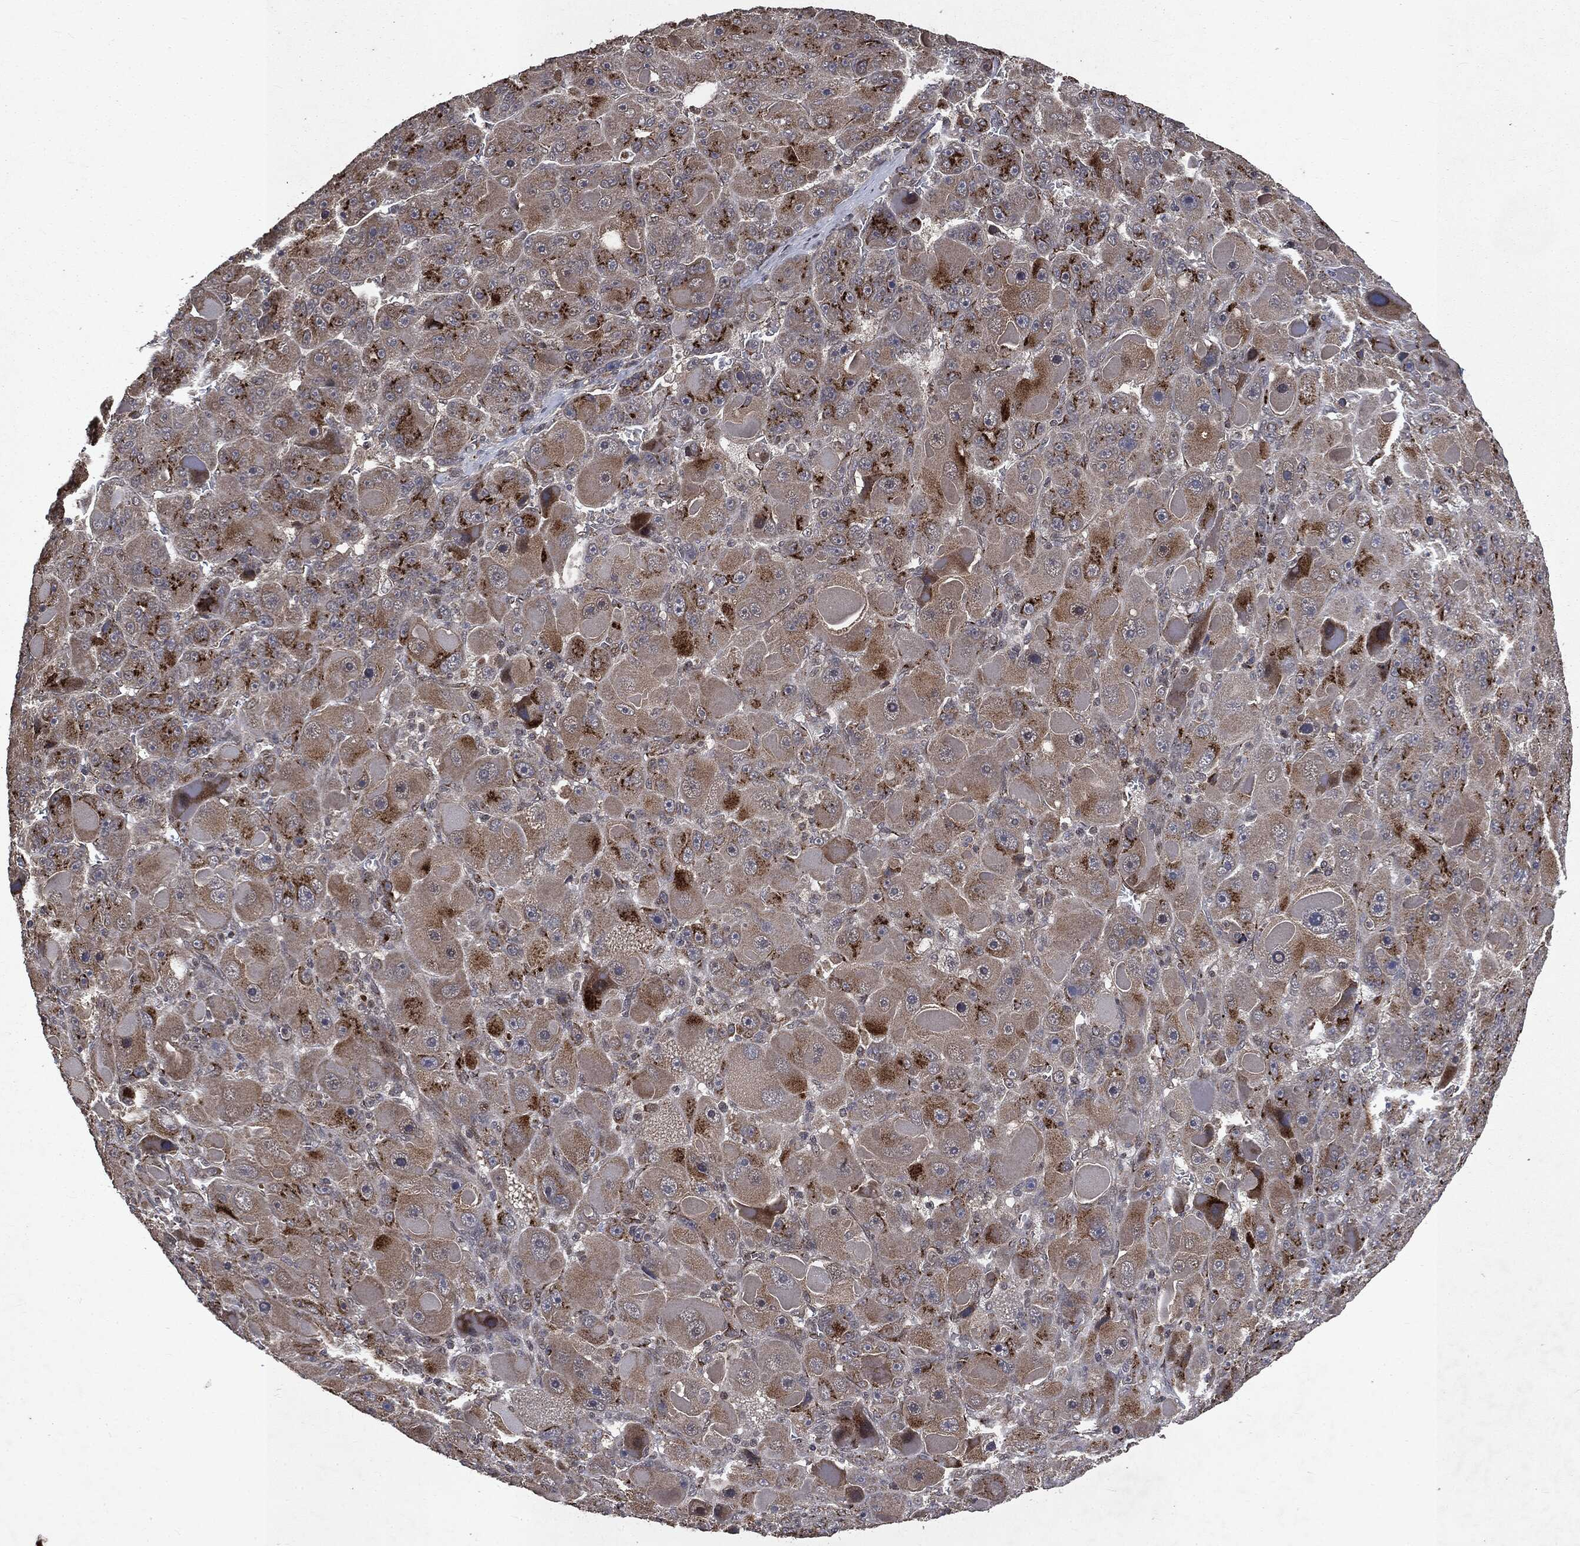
{"staining": {"intensity": "strong", "quantity": "25%-75%", "location": "cytoplasmic/membranous"}, "tissue": "liver cancer", "cell_type": "Tumor cells", "image_type": "cancer", "snomed": [{"axis": "morphology", "description": "Carcinoma, Hepatocellular, NOS"}, {"axis": "topography", "description": "Liver"}], "caption": "Immunohistochemistry (IHC) staining of hepatocellular carcinoma (liver), which shows high levels of strong cytoplasmic/membranous staining in about 25%-75% of tumor cells indicating strong cytoplasmic/membranous protein staining. The staining was performed using DAB (3,3'-diaminobenzidine) (brown) for protein detection and nuclei were counterstained in hematoxylin (blue).", "gene": "PLPPR2", "patient": {"sex": "male", "age": 76}}